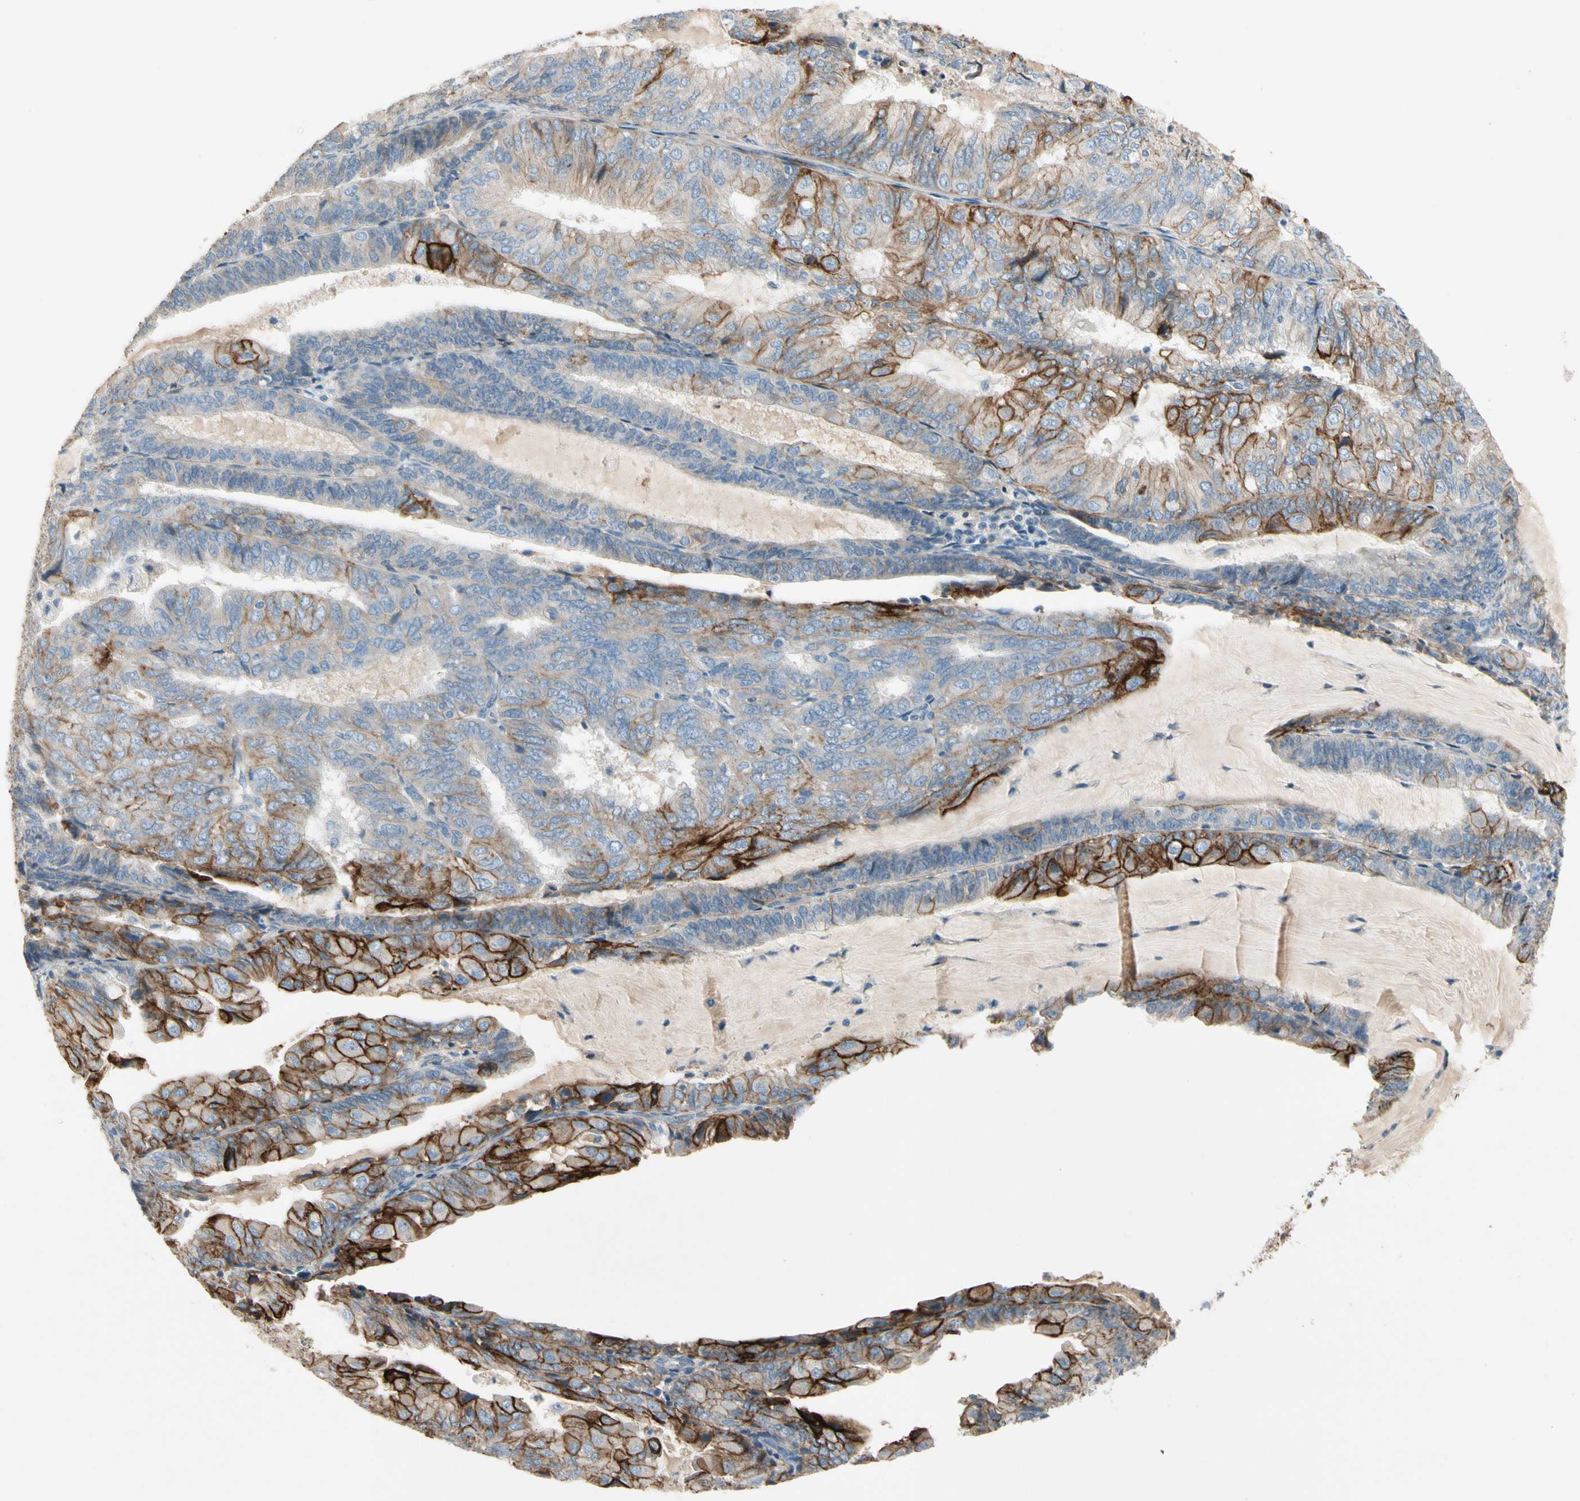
{"staining": {"intensity": "strong", "quantity": "<25%", "location": "cytoplasmic/membranous"}, "tissue": "endometrial cancer", "cell_type": "Tumor cells", "image_type": "cancer", "snomed": [{"axis": "morphology", "description": "Adenocarcinoma, NOS"}, {"axis": "topography", "description": "Endometrium"}], "caption": "A photomicrograph of human endometrial cancer (adenocarcinoma) stained for a protein exhibits strong cytoplasmic/membranous brown staining in tumor cells.", "gene": "ITGA3", "patient": {"sex": "female", "age": 81}}